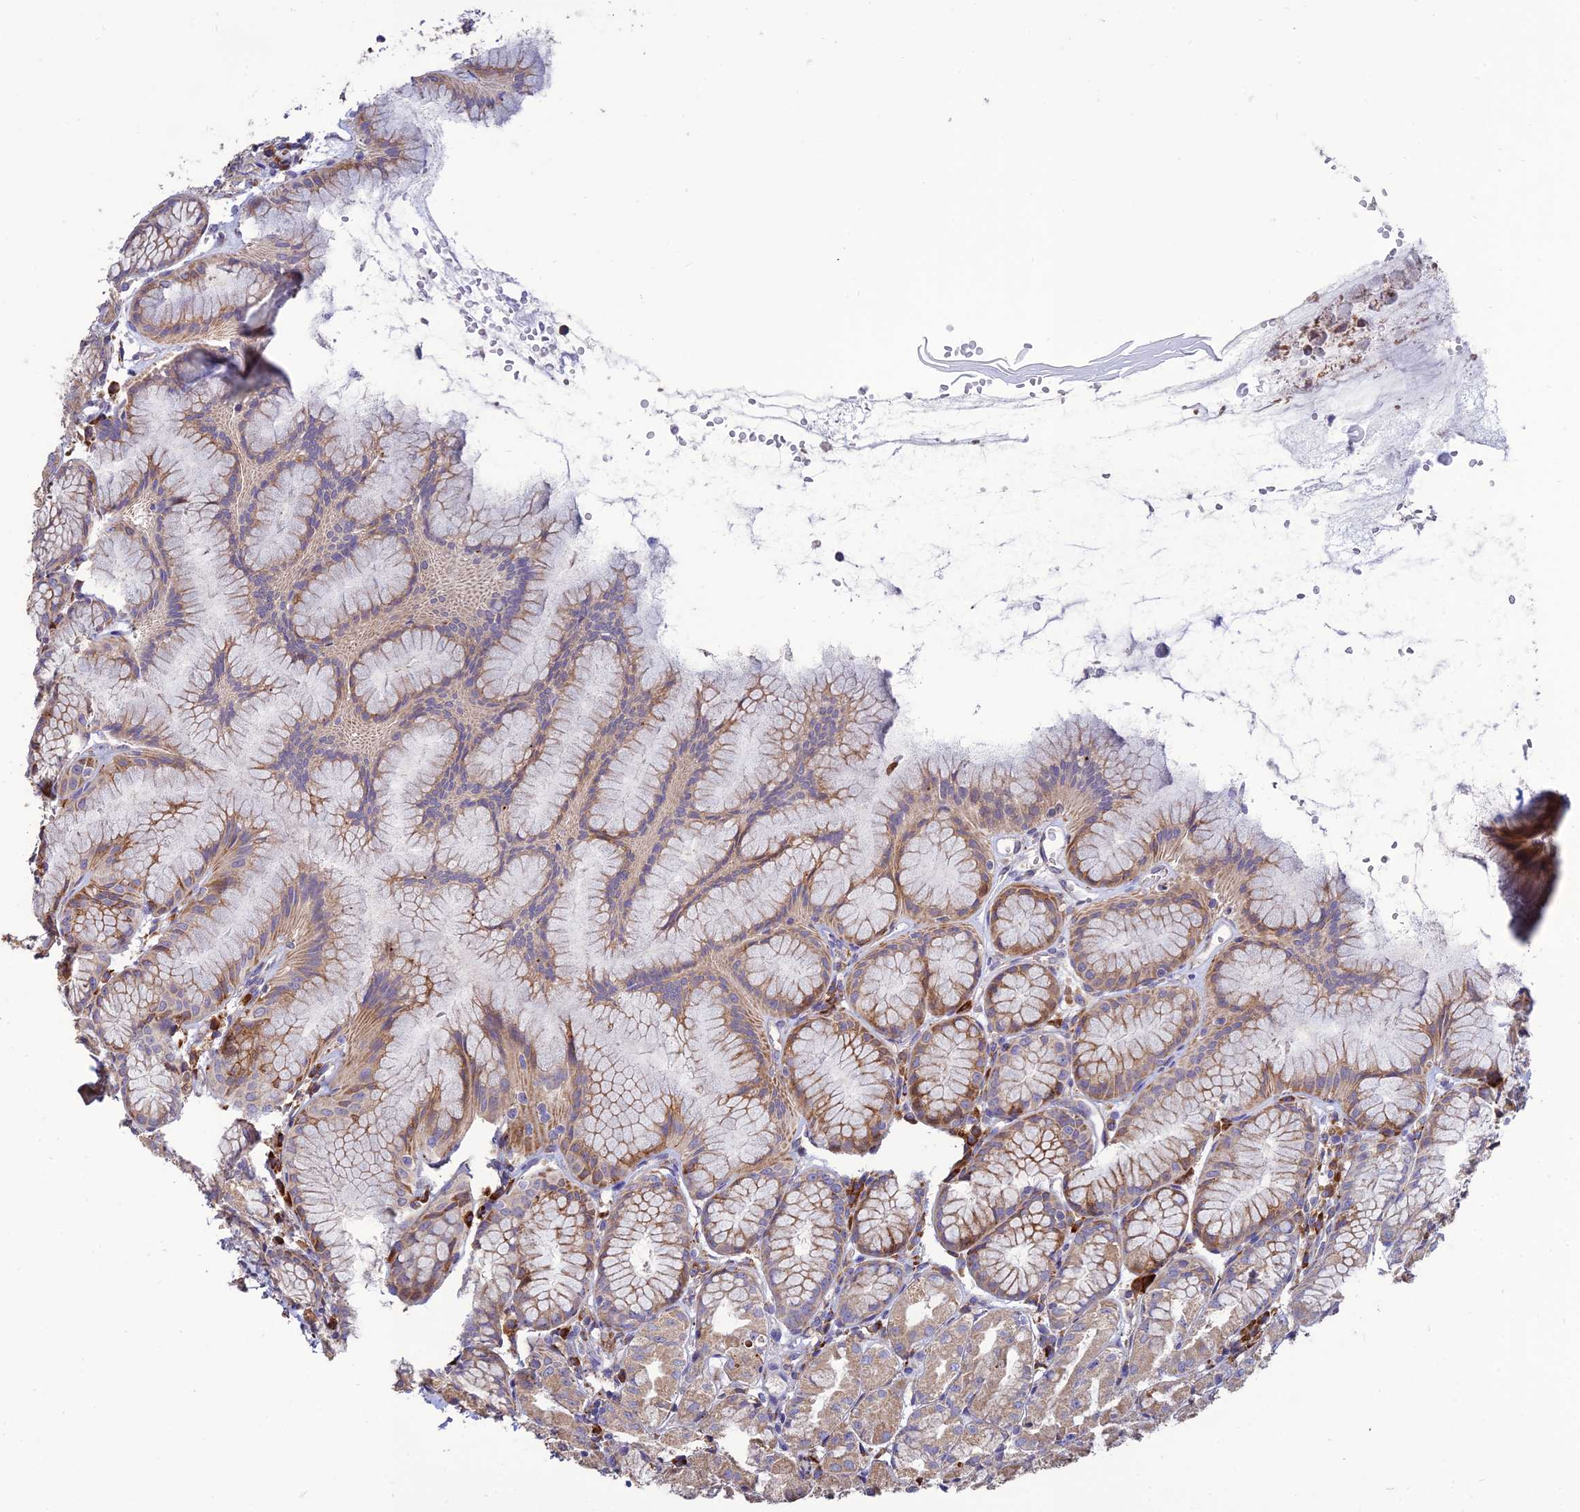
{"staining": {"intensity": "moderate", "quantity": "25%-75%", "location": "cytoplasmic/membranous"}, "tissue": "stomach", "cell_type": "Glandular cells", "image_type": "normal", "snomed": [{"axis": "morphology", "description": "Normal tissue, NOS"}, {"axis": "topography", "description": "Stomach, upper"}], "caption": "Protein staining of benign stomach shows moderate cytoplasmic/membranous staining in approximately 25%-75% of glandular cells. The protein is stained brown, and the nuclei are stained in blue (DAB IHC with brightfield microscopy, high magnification).", "gene": "RCN3", "patient": {"sex": "male", "age": 47}}